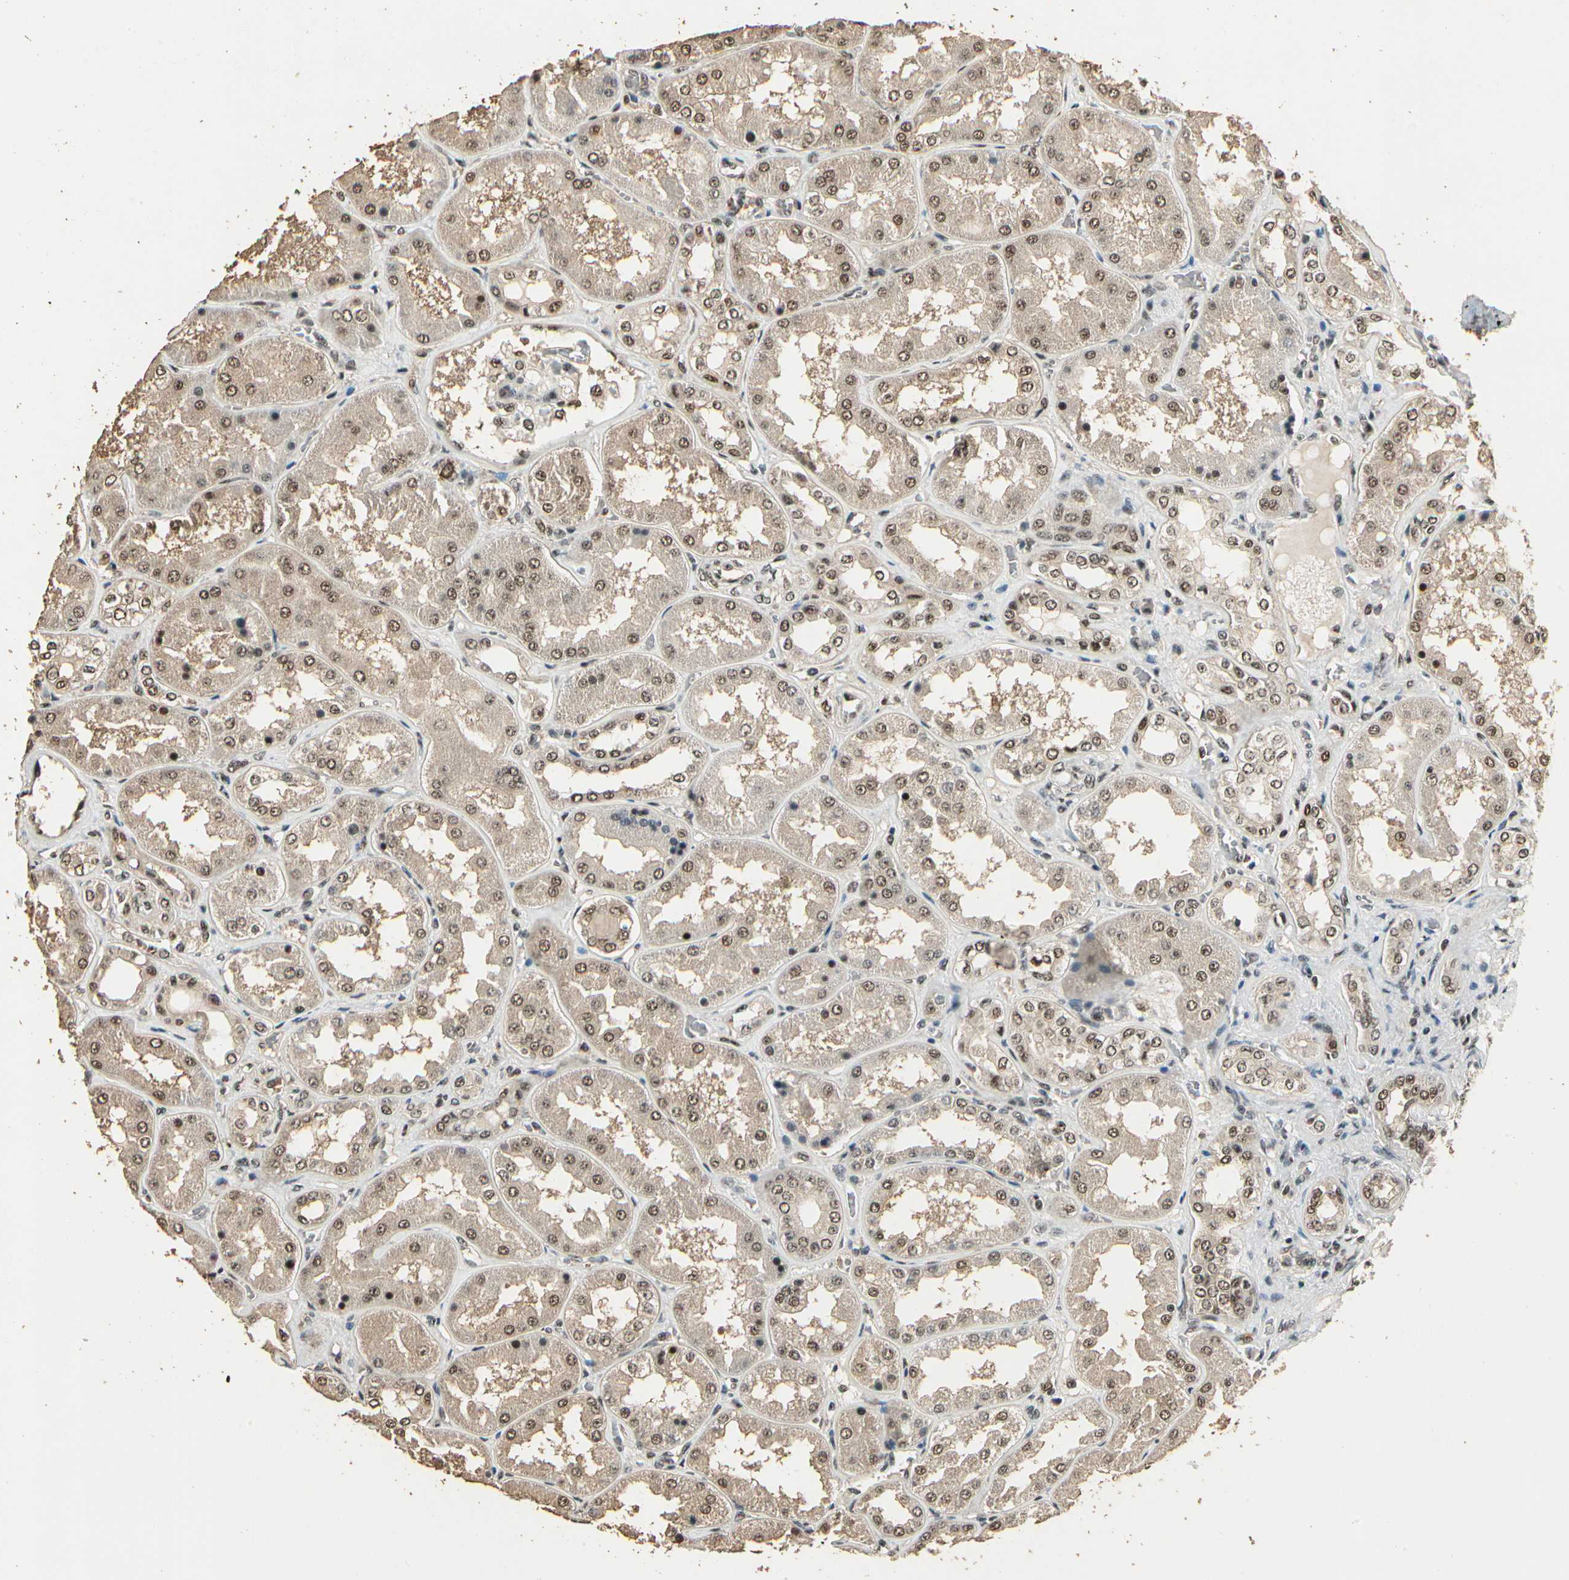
{"staining": {"intensity": "moderate", "quantity": ">75%", "location": "nuclear"}, "tissue": "kidney", "cell_type": "Cells in glomeruli", "image_type": "normal", "snomed": [{"axis": "morphology", "description": "Normal tissue, NOS"}, {"axis": "topography", "description": "Kidney"}], "caption": "Kidney stained with DAB (3,3'-diaminobenzidine) immunohistochemistry demonstrates medium levels of moderate nuclear staining in about >75% of cells in glomeruli. The protein is shown in brown color, while the nuclei are stained blue.", "gene": "RBM25", "patient": {"sex": "female", "age": 56}}